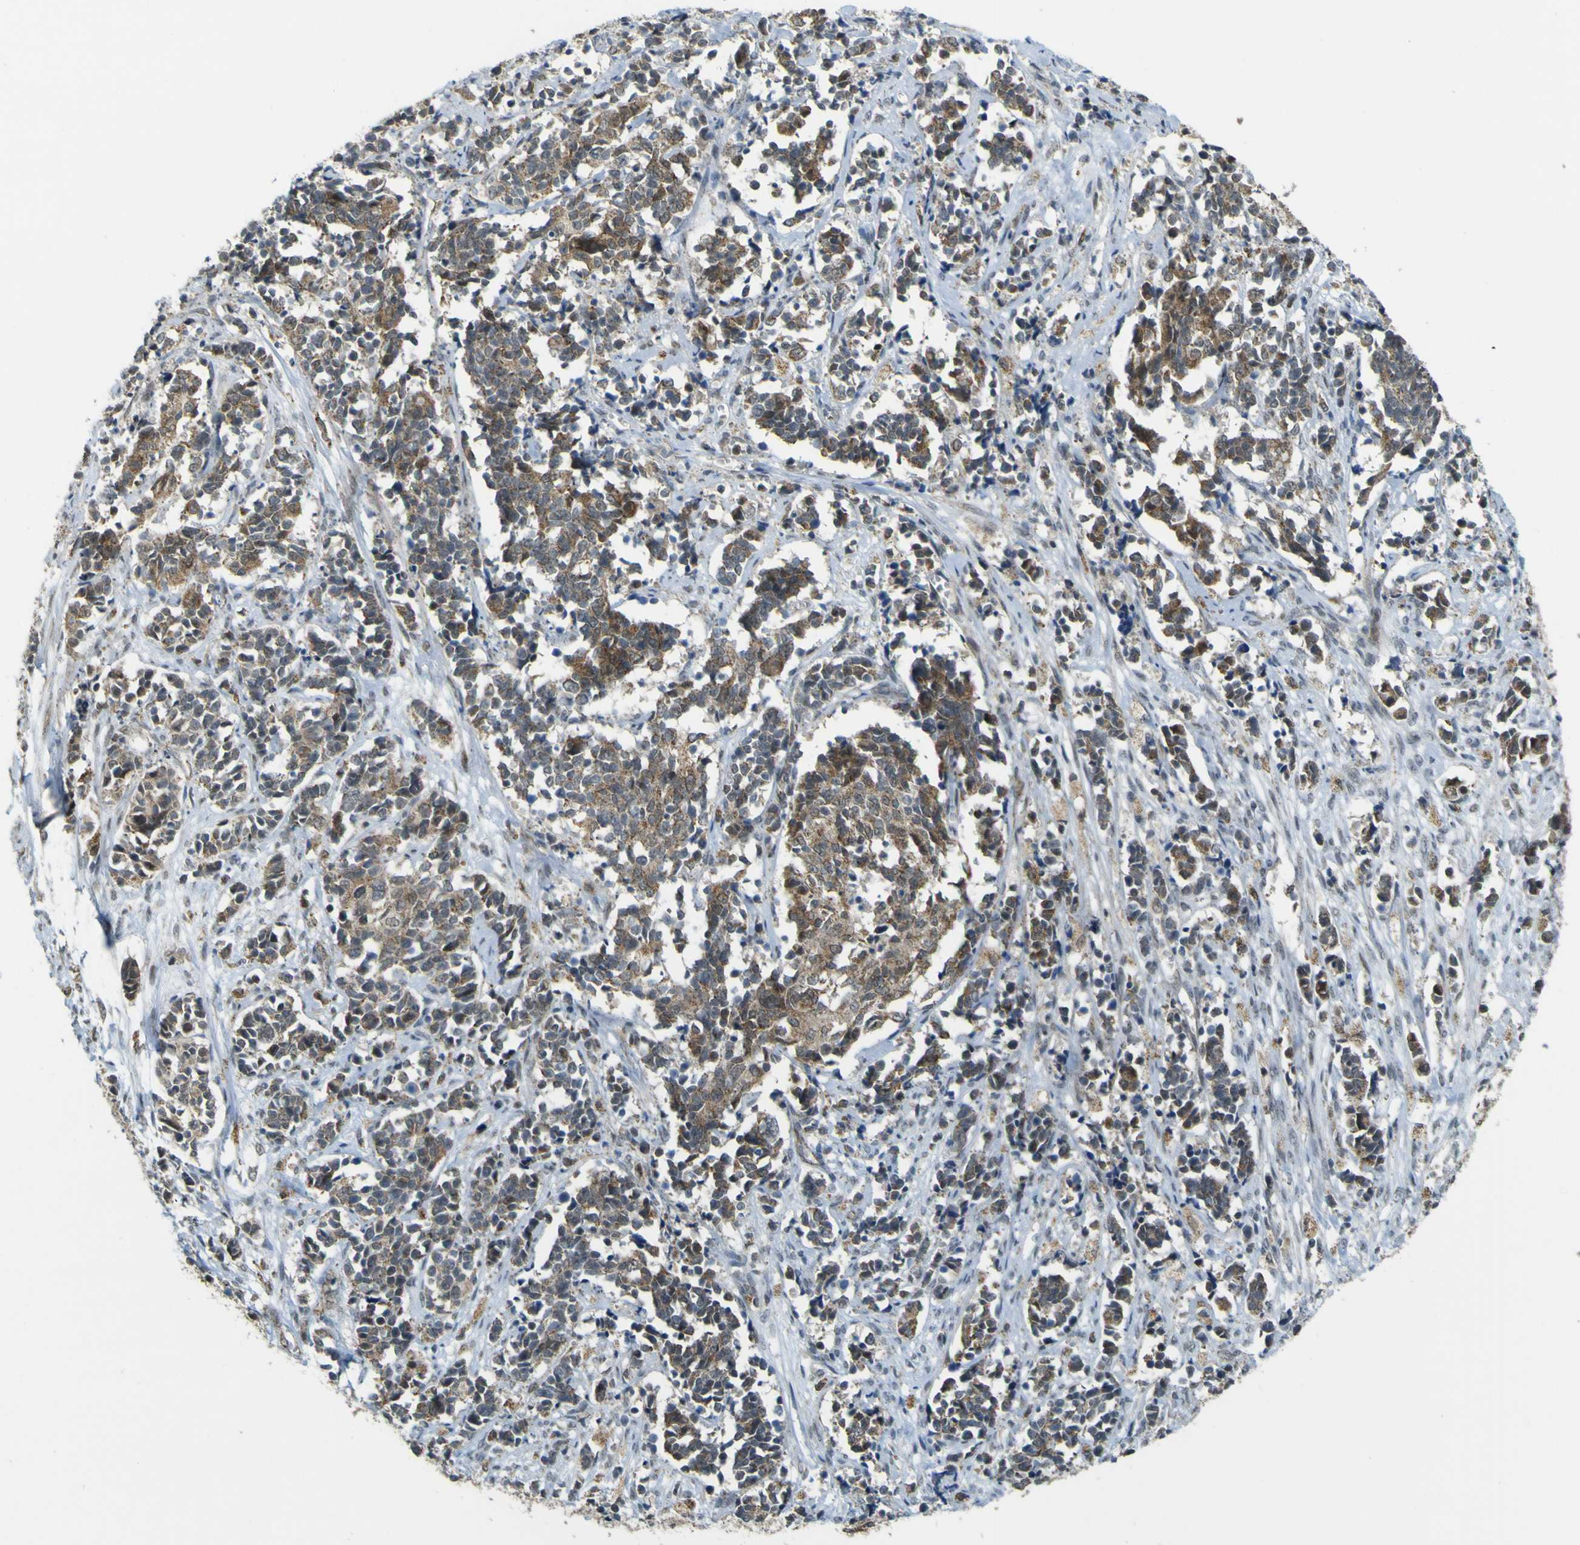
{"staining": {"intensity": "moderate", "quantity": ">75%", "location": "cytoplasmic/membranous"}, "tissue": "cervical cancer", "cell_type": "Tumor cells", "image_type": "cancer", "snomed": [{"axis": "morphology", "description": "Normal tissue, NOS"}, {"axis": "morphology", "description": "Squamous cell carcinoma, NOS"}, {"axis": "topography", "description": "Cervix"}], "caption": "An image of squamous cell carcinoma (cervical) stained for a protein exhibits moderate cytoplasmic/membranous brown staining in tumor cells.", "gene": "ACBD5", "patient": {"sex": "female", "age": 35}}